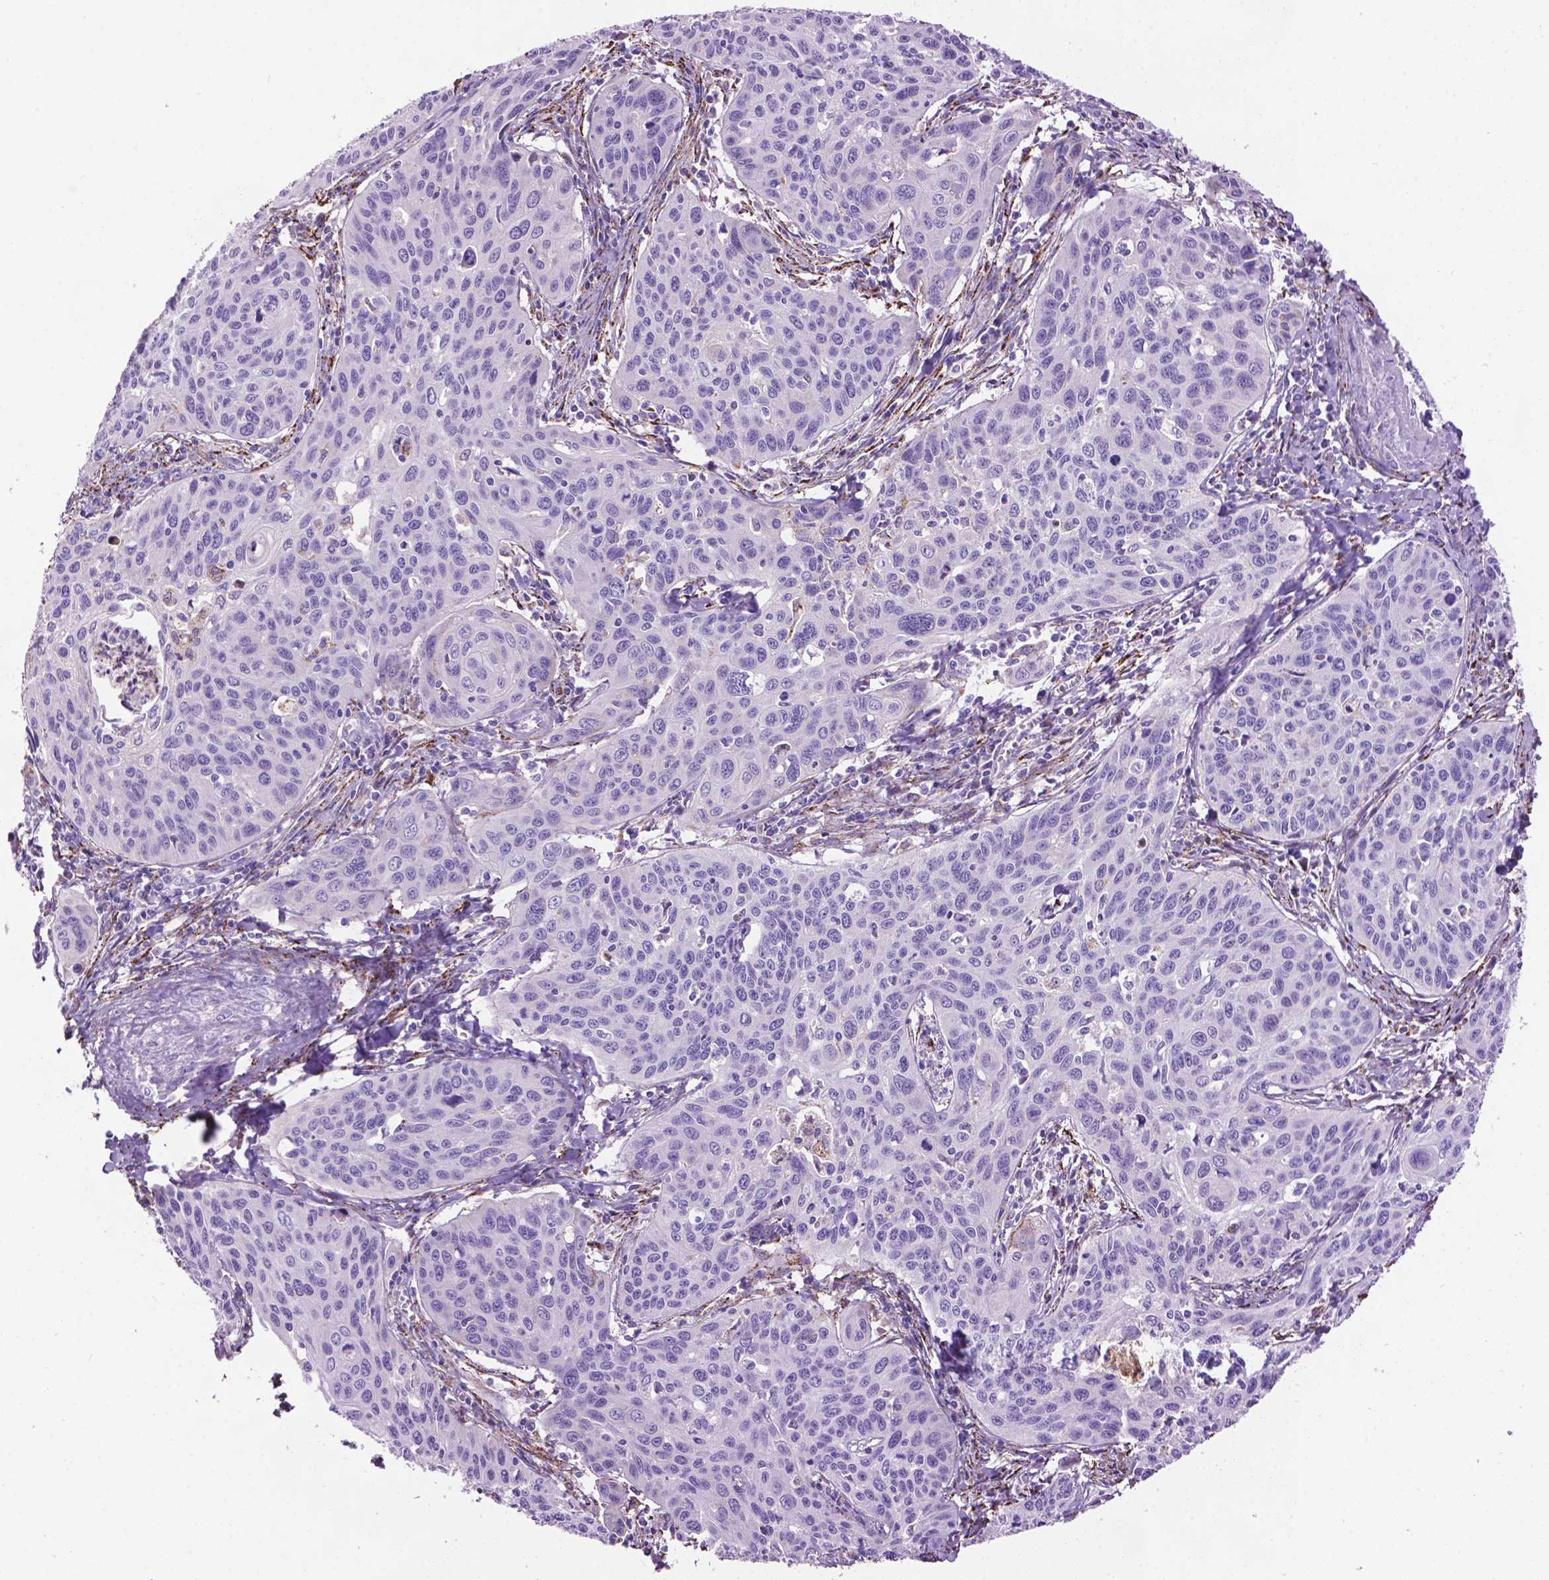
{"staining": {"intensity": "negative", "quantity": "none", "location": "none"}, "tissue": "cervical cancer", "cell_type": "Tumor cells", "image_type": "cancer", "snomed": [{"axis": "morphology", "description": "Squamous cell carcinoma, NOS"}, {"axis": "topography", "description": "Cervix"}], "caption": "Immunohistochemistry image of neoplastic tissue: cervical squamous cell carcinoma stained with DAB (3,3'-diaminobenzidine) demonstrates no significant protein expression in tumor cells.", "gene": "TMEM132E", "patient": {"sex": "female", "age": 31}}